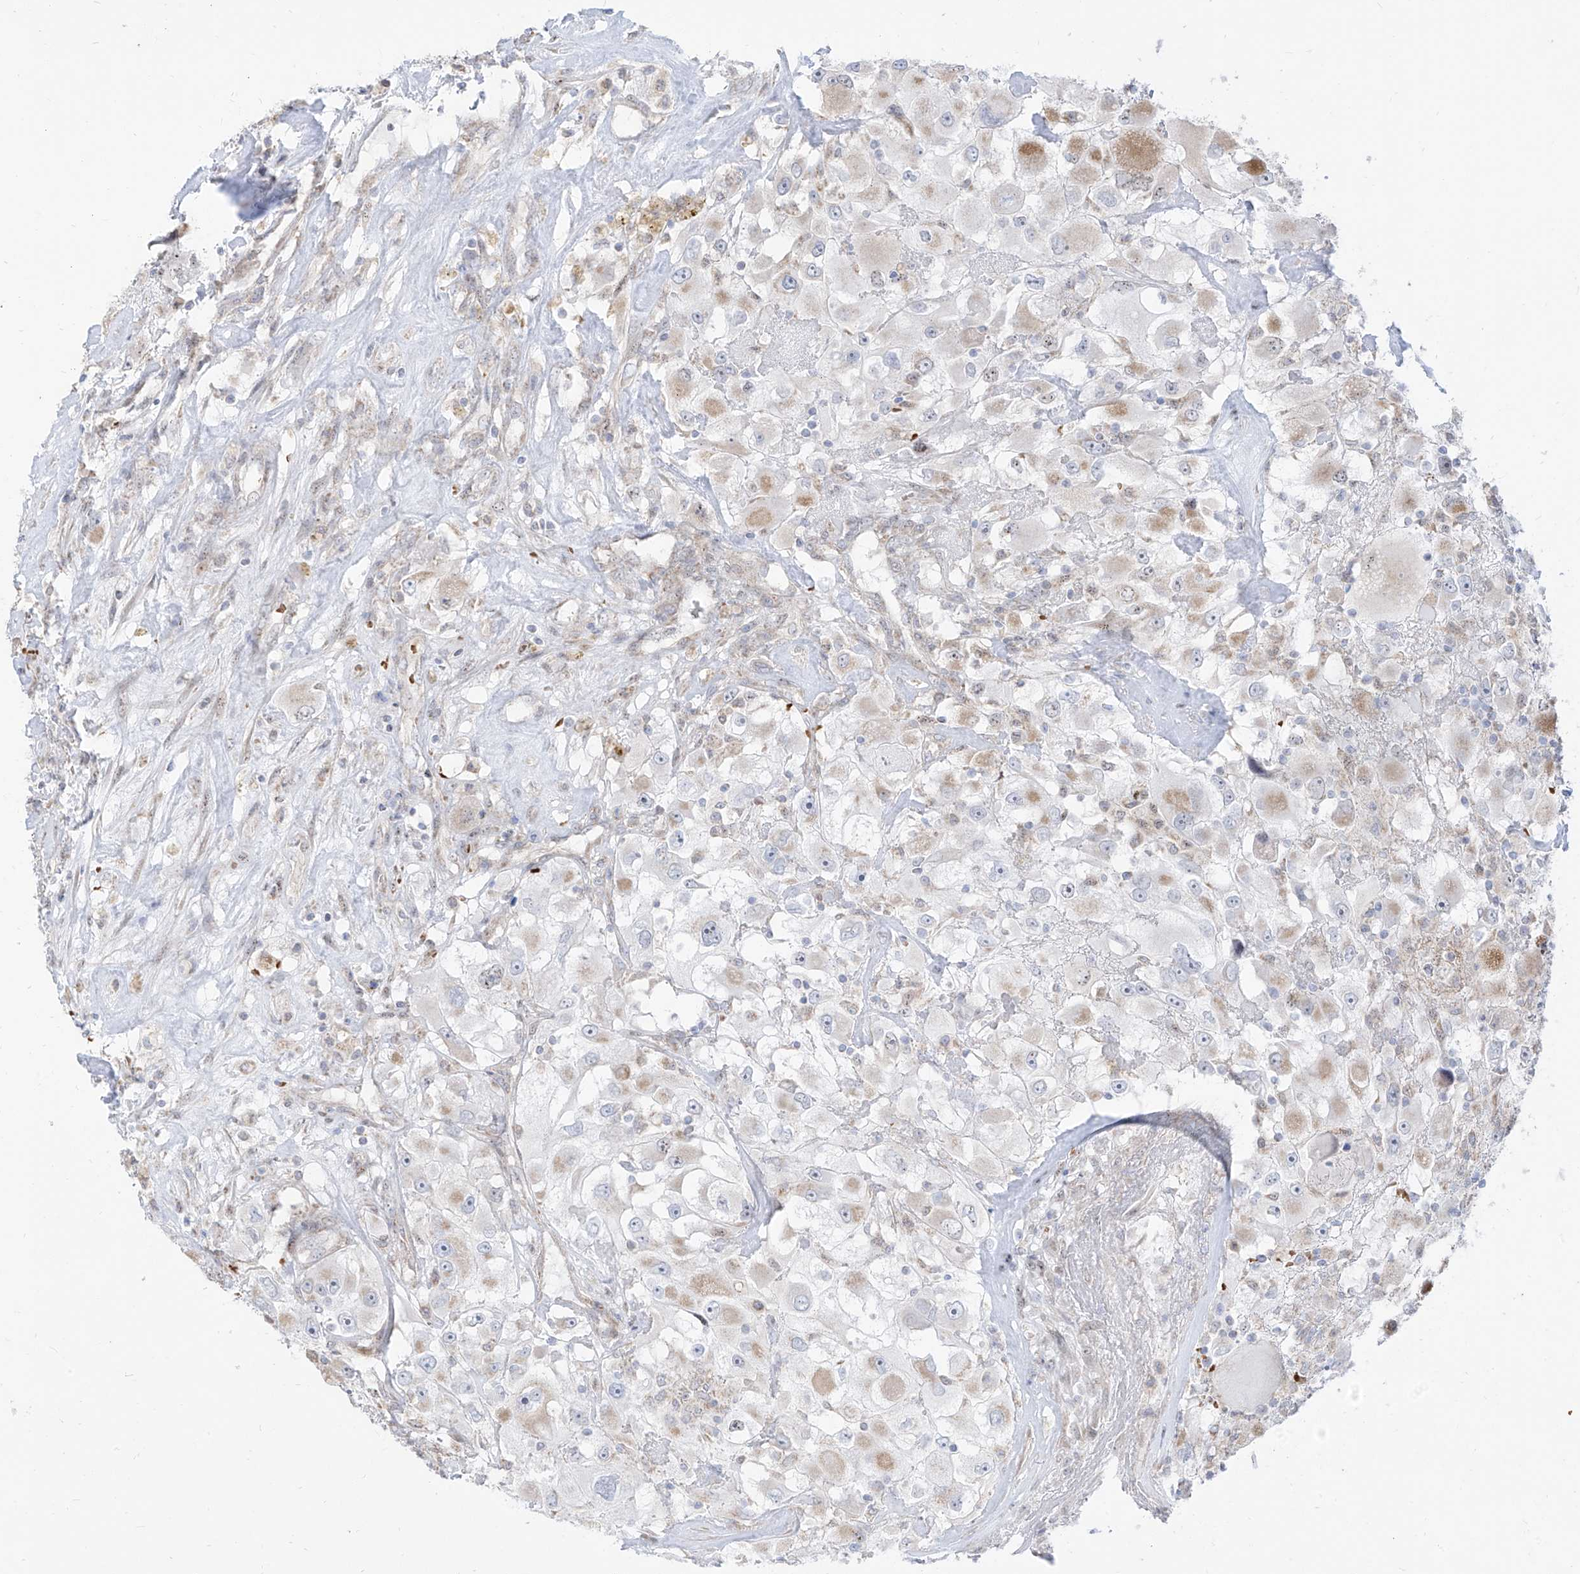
{"staining": {"intensity": "weak", "quantity": "<25%", "location": "cytoplasmic/membranous"}, "tissue": "renal cancer", "cell_type": "Tumor cells", "image_type": "cancer", "snomed": [{"axis": "morphology", "description": "Adenocarcinoma, NOS"}, {"axis": "topography", "description": "Kidney"}], "caption": "IHC photomicrograph of neoplastic tissue: human renal adenocarcinoma stained with DAB (3,3'-diaminobenzidine) exhibits no significant protein expression in tumor cells.", "gene": "ARHGEF40", "patient": {"sex": "female", "age": 52}}